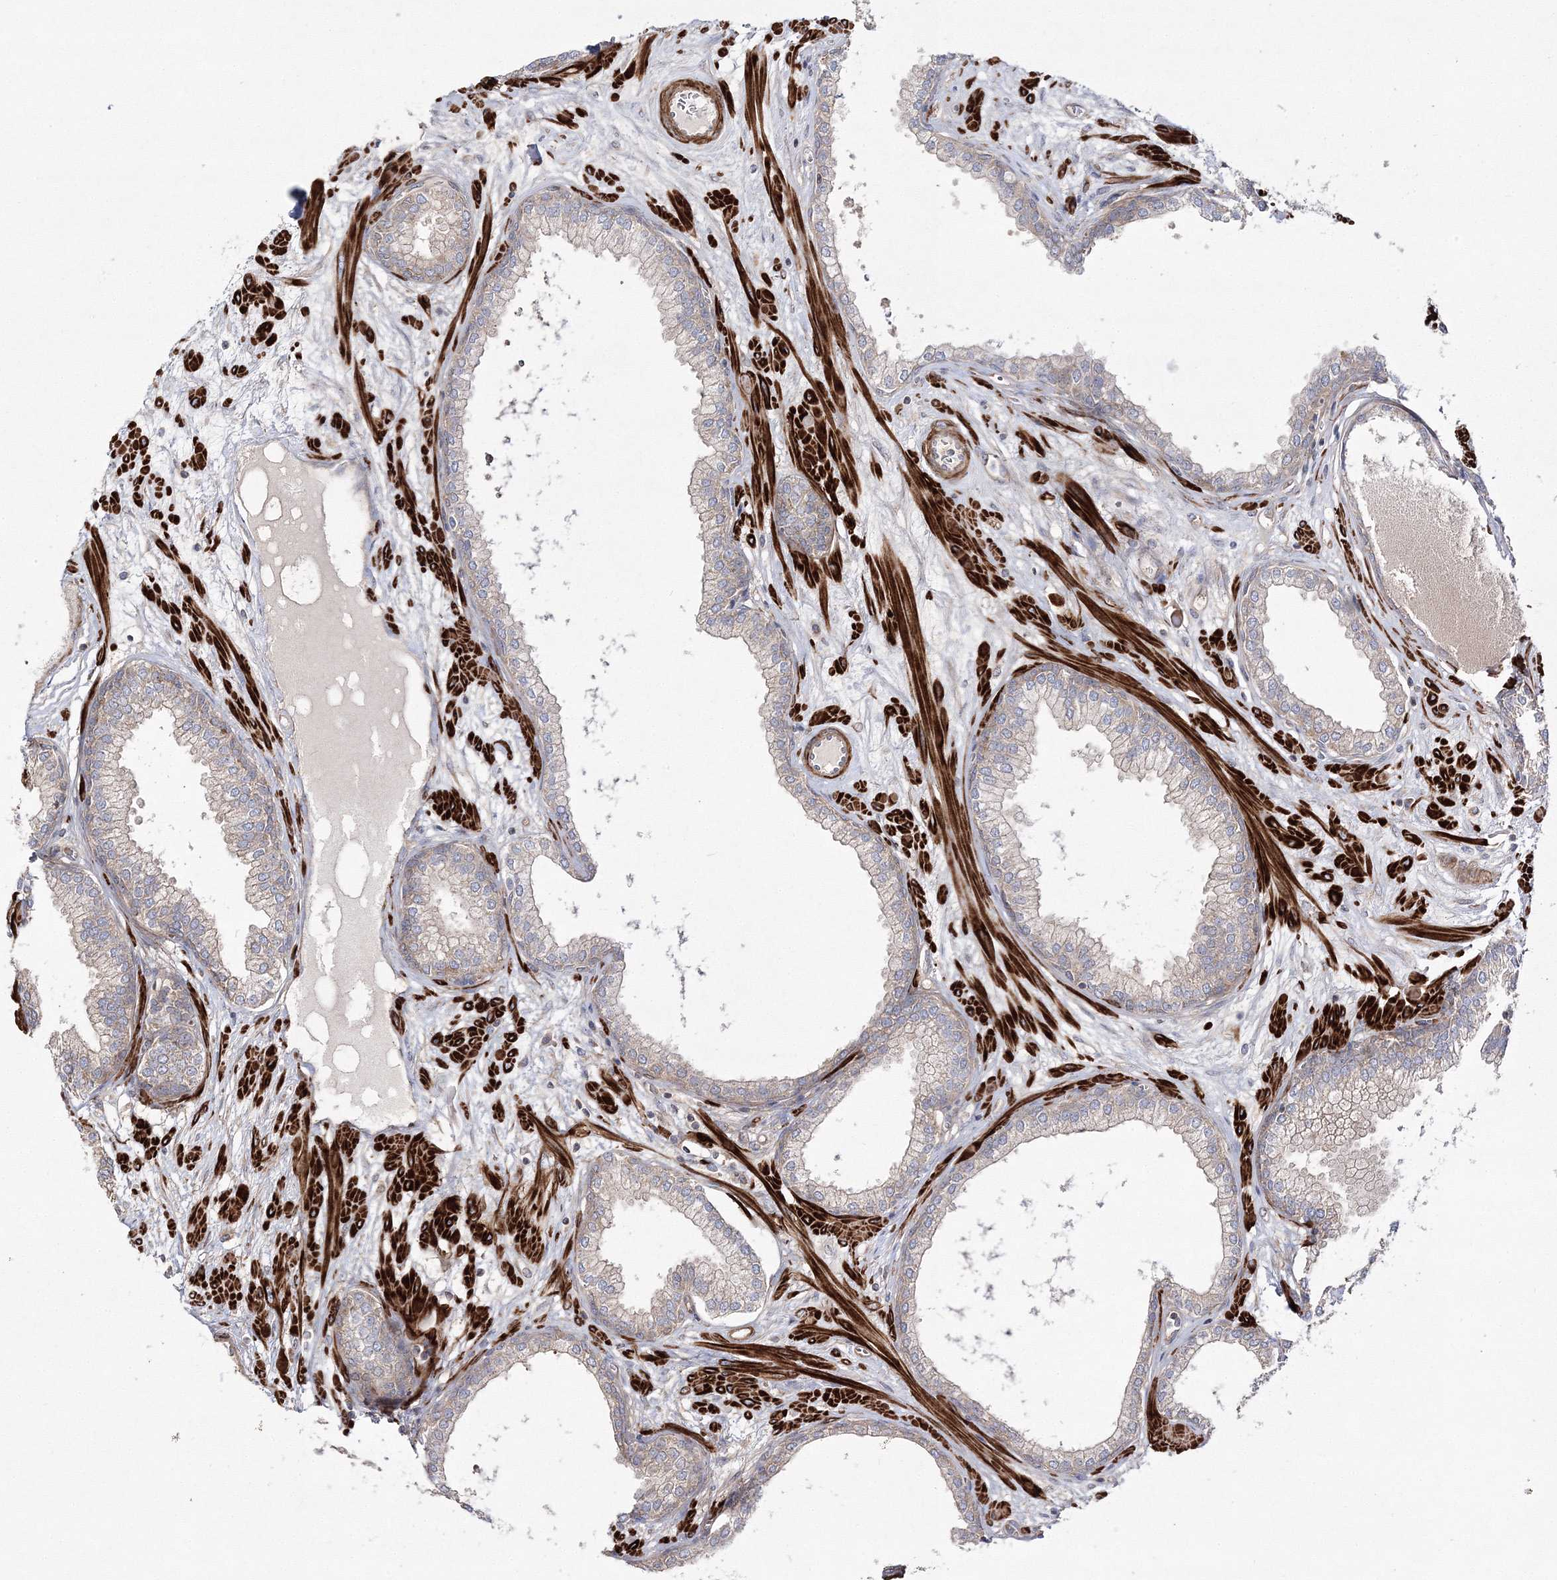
{"staining": {"intensity": "weak", "quantity": "25%-75%", "location": "cytoplasmic/membranous"}, "tissue": "prostate", "cell_type": "Glandular cells", "image_type": "normal", "snomed": [{"axis": "morphology", "description": "Normal tissue, NOS"}, {"axis": "morphology", "description": "Urothelial carcinoma, Low grade"}, {"axis": "topography", "description": "Urinary bladder"}, {"axis": "topography", "description": "Prostate"}], "caption": "An immunohistochemistry image of benign tissue is shown. Protein staining in brown labels weak cytoplasmic/membranous positivity in prostate within glandular cells. The protein of interest is stained brown, and the nuclei are stained in blue (DAB IHC with brightfield microscopy, high magnification).", "gene": "ZSWIM6", "patient": {"sex": "male", "age": 60}}